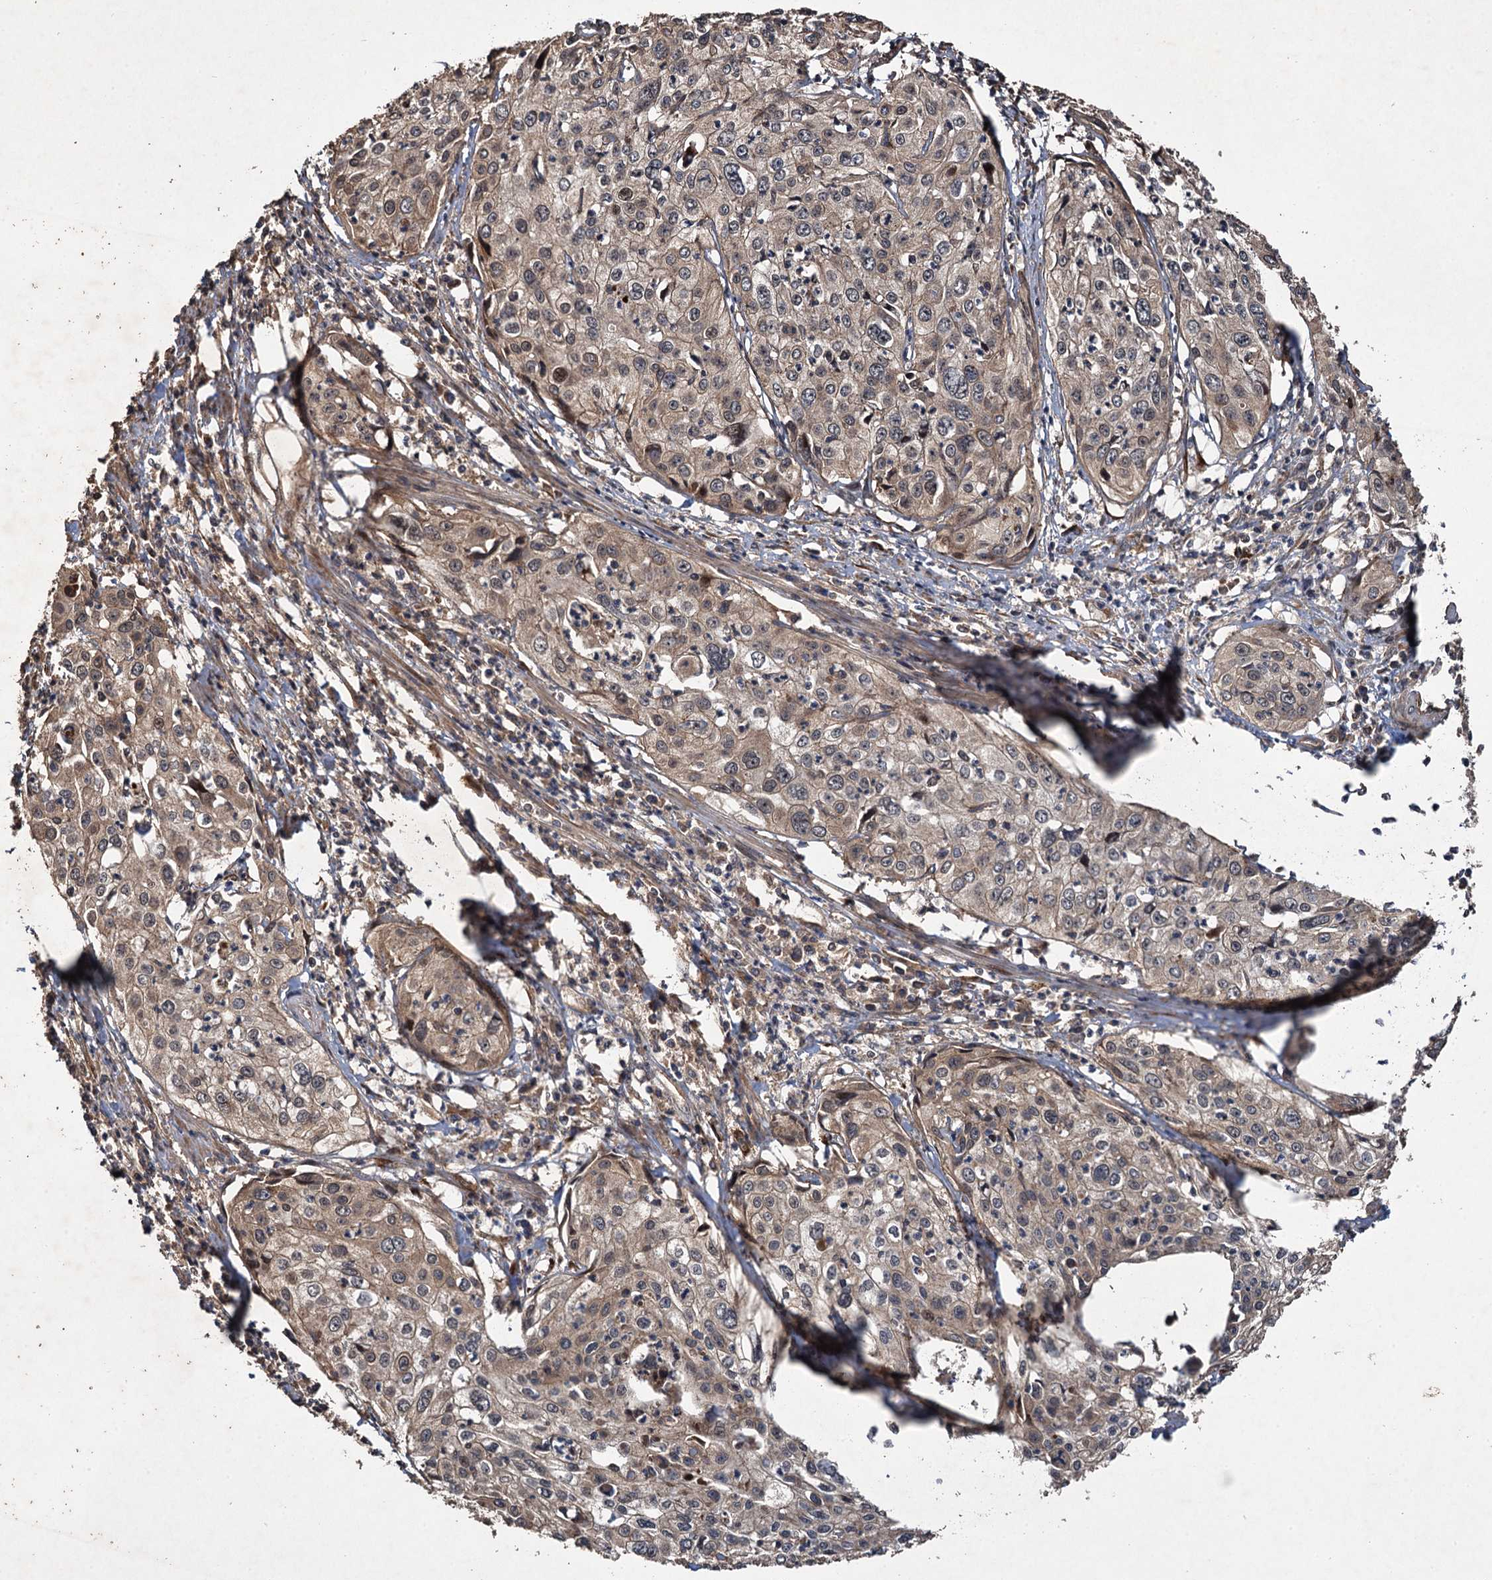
{"staining": {"intensity": "weak", "quantity": "25%-75%", "location": "cytoplasmic/membranous"}, "tissue": "cervical cancer", "cell_type": "Tumor cells", "image_type": "cancer", "snomed": [{"axis": "morphology", "description": "Squamous cell carcinoma, NOS"}, {"axis": "topography", "description": "Cervix"}], "caption": "A low amount of weak cytoplasmic/membranous expression is identified in about 25%-75% of tumor cells in cervical cancer (squamous cell carcinoma) tissue.", "gene": "TMEM39B", "patient": {"sex": "female", "age": 31}}